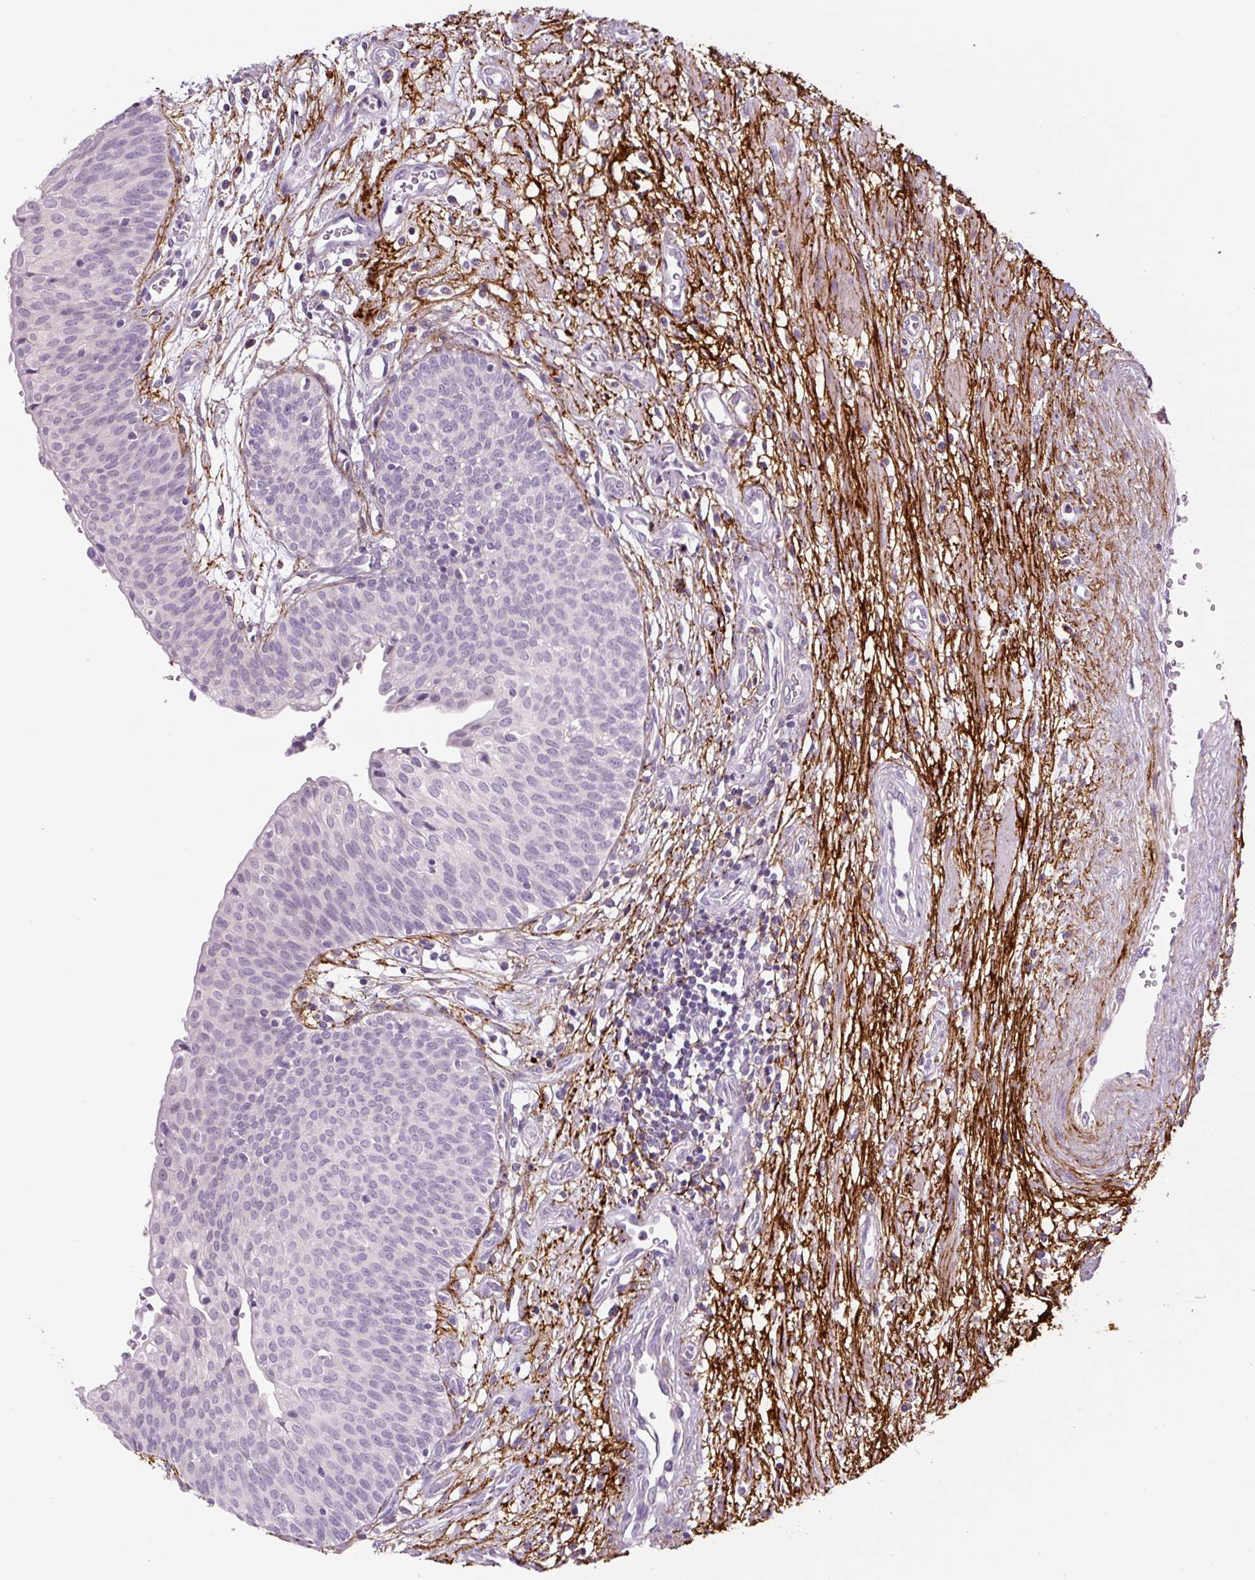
{"staining": {"intensity": "negative", "quantity": "none", "location": "none"}, "tissue": "urinary bladder", "cell_type": "Urothelial cells", "image_type": "normal", "snomed": [{"axis": "morphology", "description": "Normal tissue, NOS"}, {"axis": "topography", "description": "Urinary bladder"}], "caption": "A high-resolution photomicrograph shows immunohistochemistry (IHC) staining of unremarkable urinary bladder, which reveals no significant positivity in urothelial cells.", "gene": "FBN1", "patient": {"sex": "male", "age": 55}}